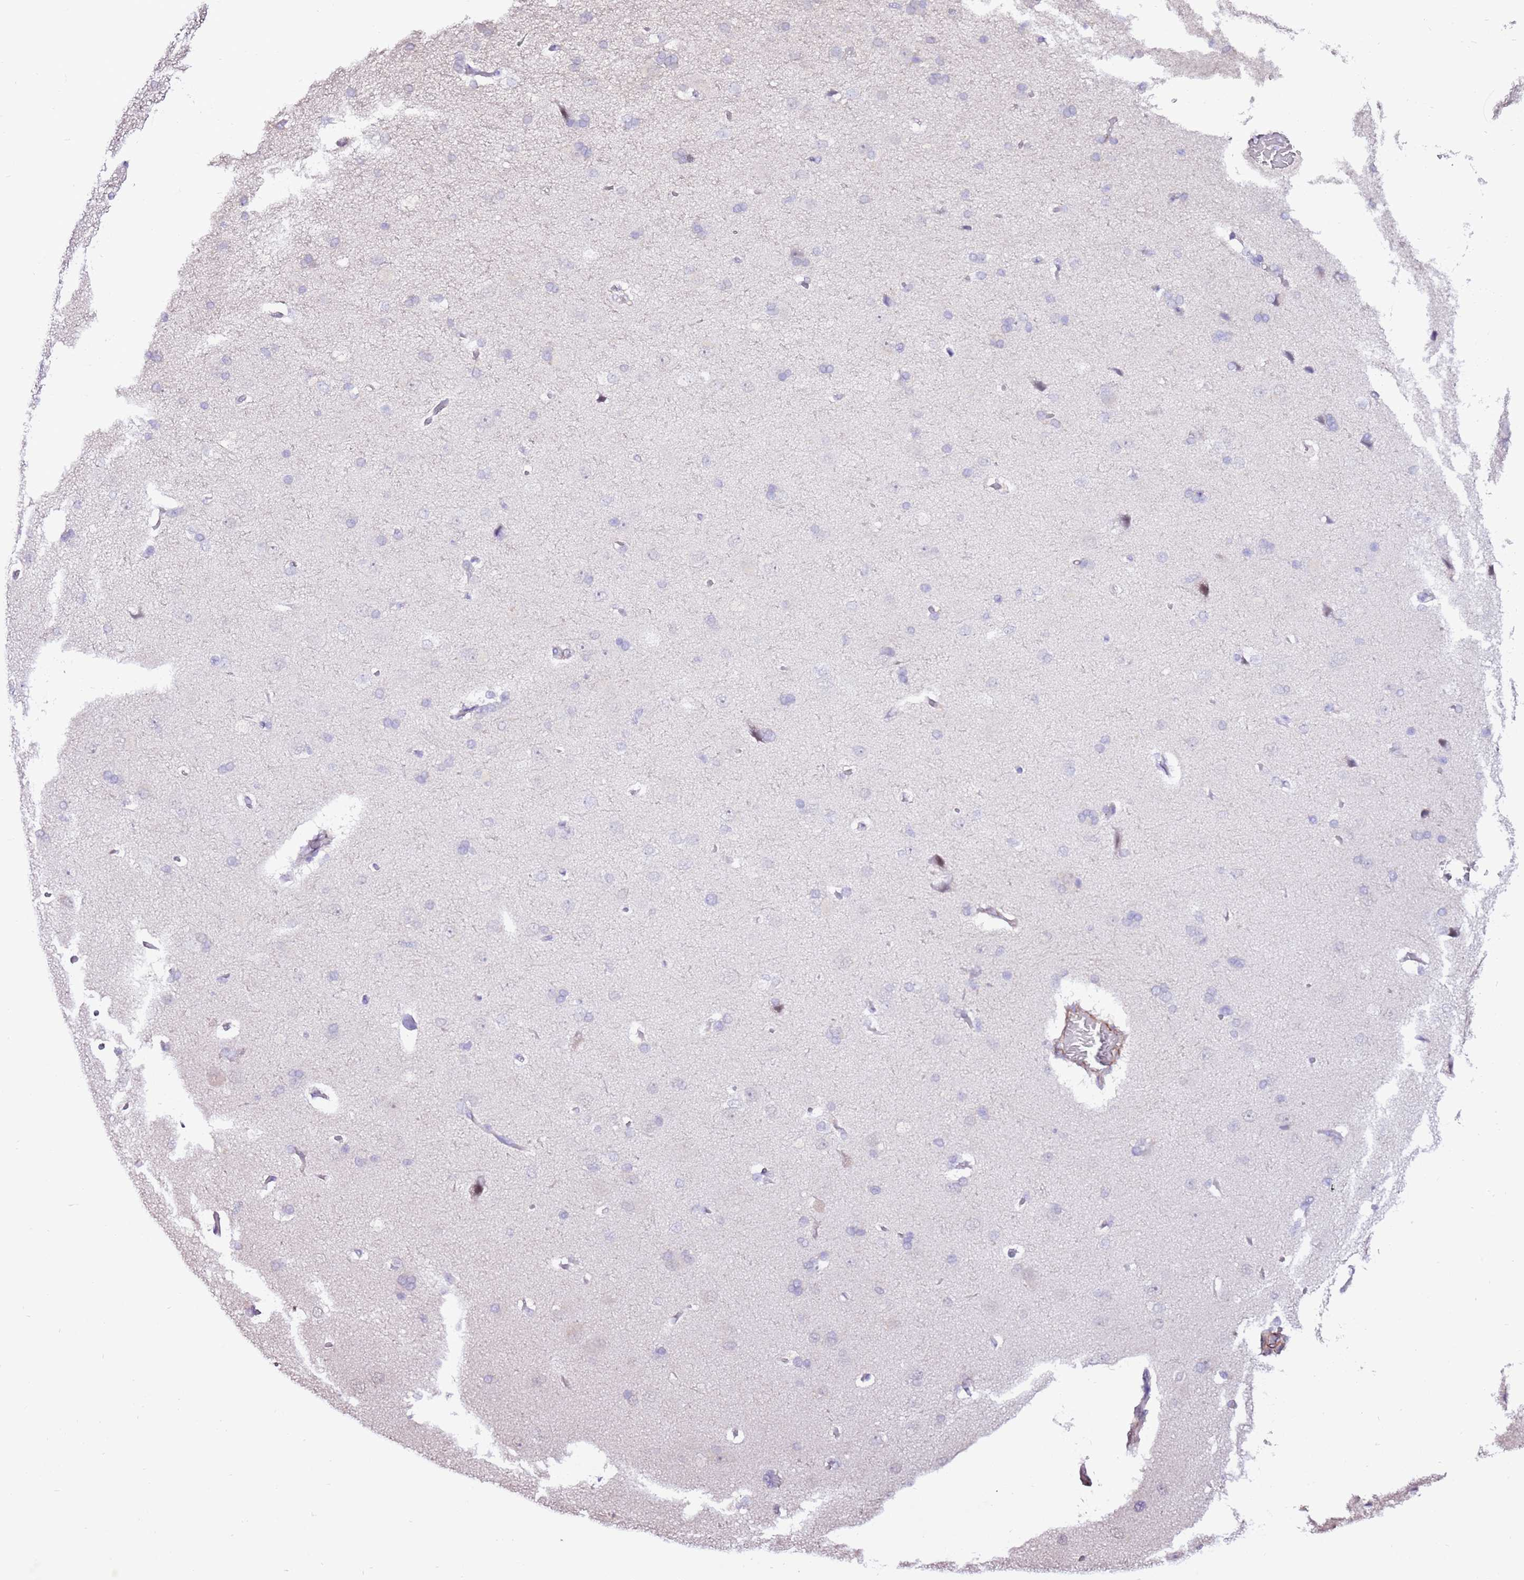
{"staining": {"intensity": "negative", "quantity": "none", "location": "none"}, "tissue": "cerebral cortex", "cell_type": "Endothelial cells", "image_type": "normal", "snomed": [{"axis": "morphology", "description": "Normal tissue, NOS"}, {"axis": "topography", "description": "Cerebral cortex"}], "caption": "High magnification brightfield microscopy of benign cerebral cortex stained with DAB (brown) and counterstained with hematoxylin (blue): endothelial cells show no significant staining.", "gene": "ART5", "patient": {"sex": "male", "age": 62}}